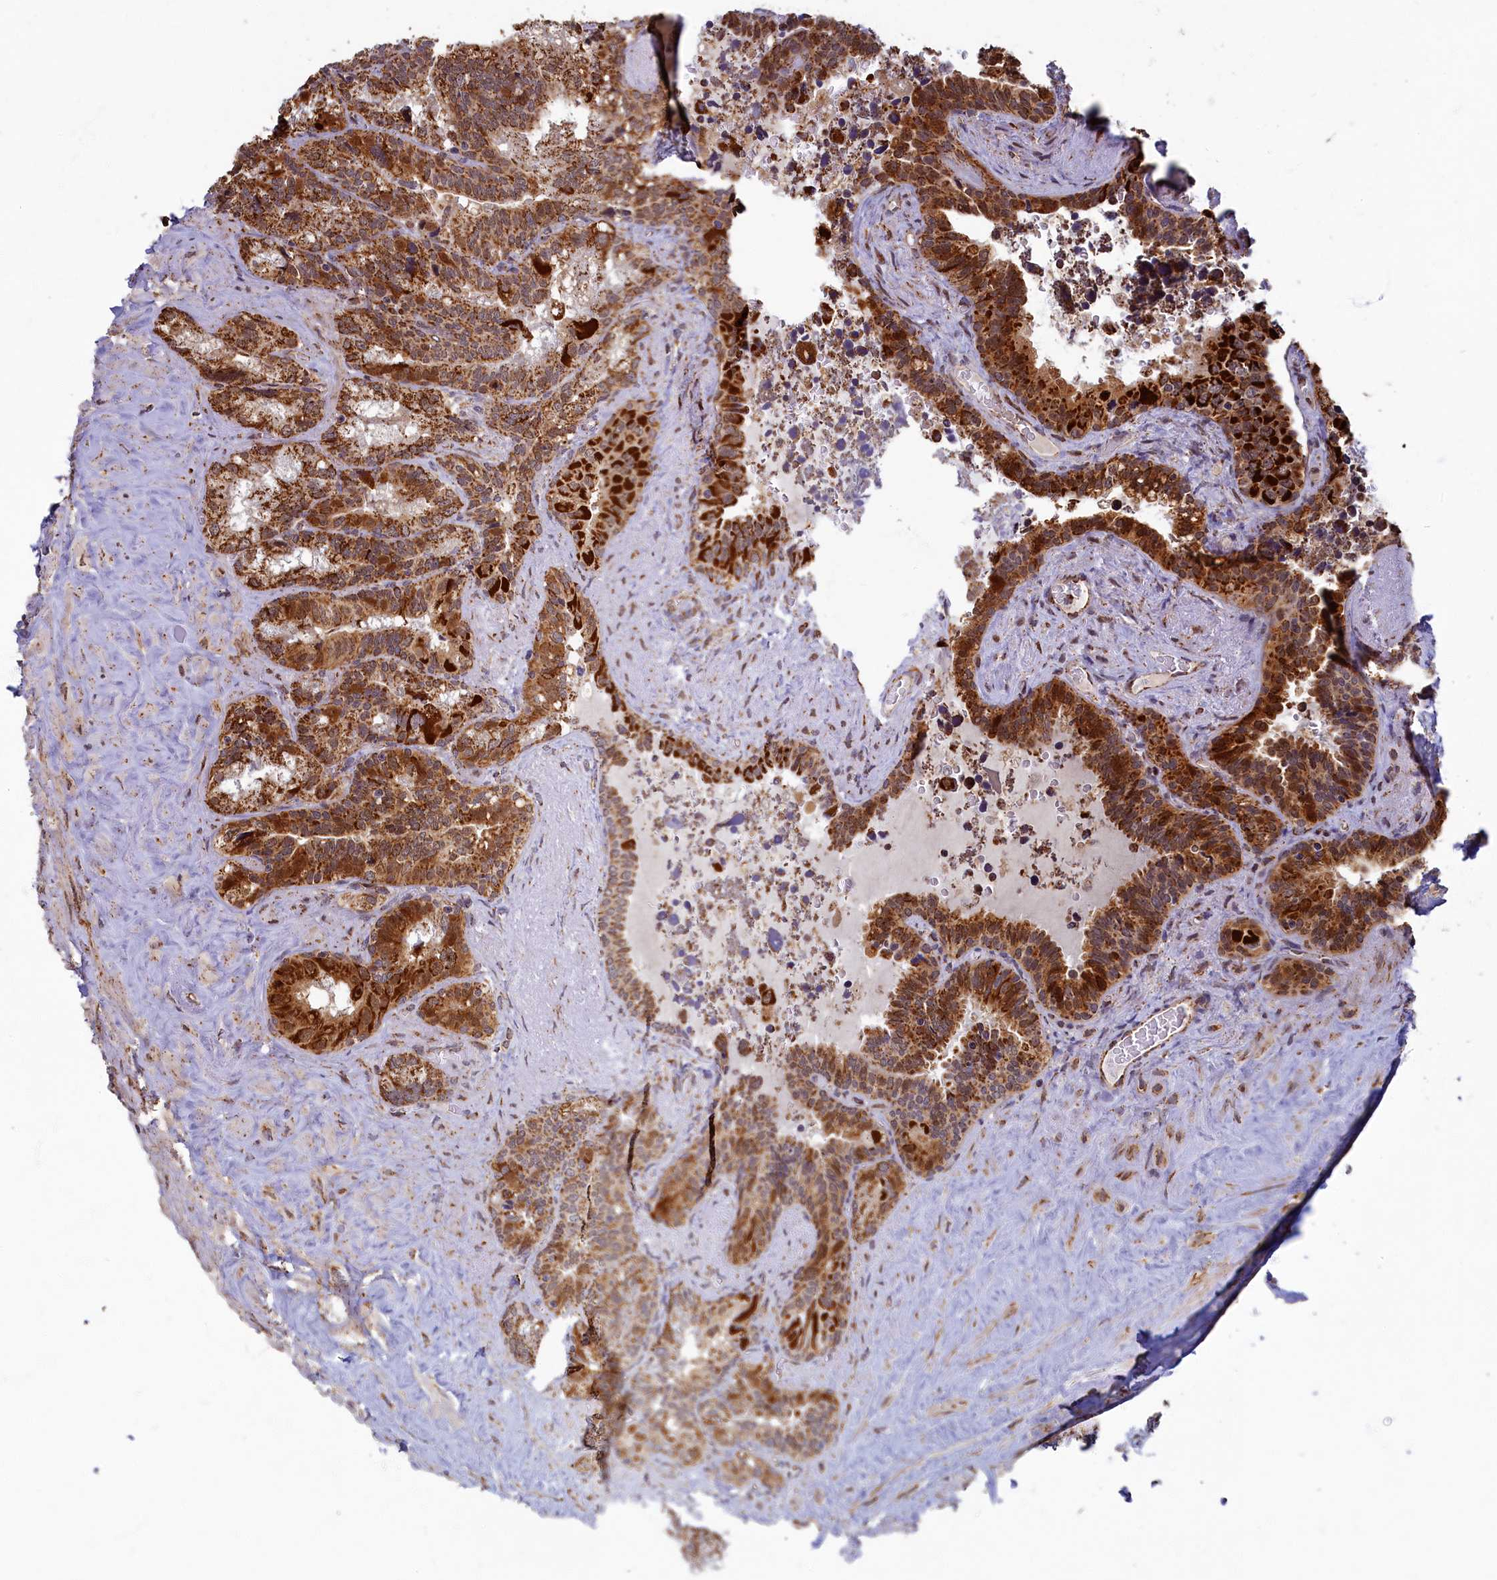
{"staining": {"intensity": "strong", "quantity": ">75%", "location": "cytoplasmic/membranous"}, "tissue": "seminal vesicle", "cell_type": "Glandular cells", "image_type": "normal", "snomed": [{"axis": "morphology", "description": "Normal tissue, NOS"}, {"axis": "topography", "description": "Seminal veicle"}], "caption": "Seminal vesicle stained with immunohistochemistry (IHC) demonstrates strong cytoplasmic/membranous positivity in about >75% of glandular cells.", "gene": "SPR", "patient": {"sex": "male", "age": 68}}